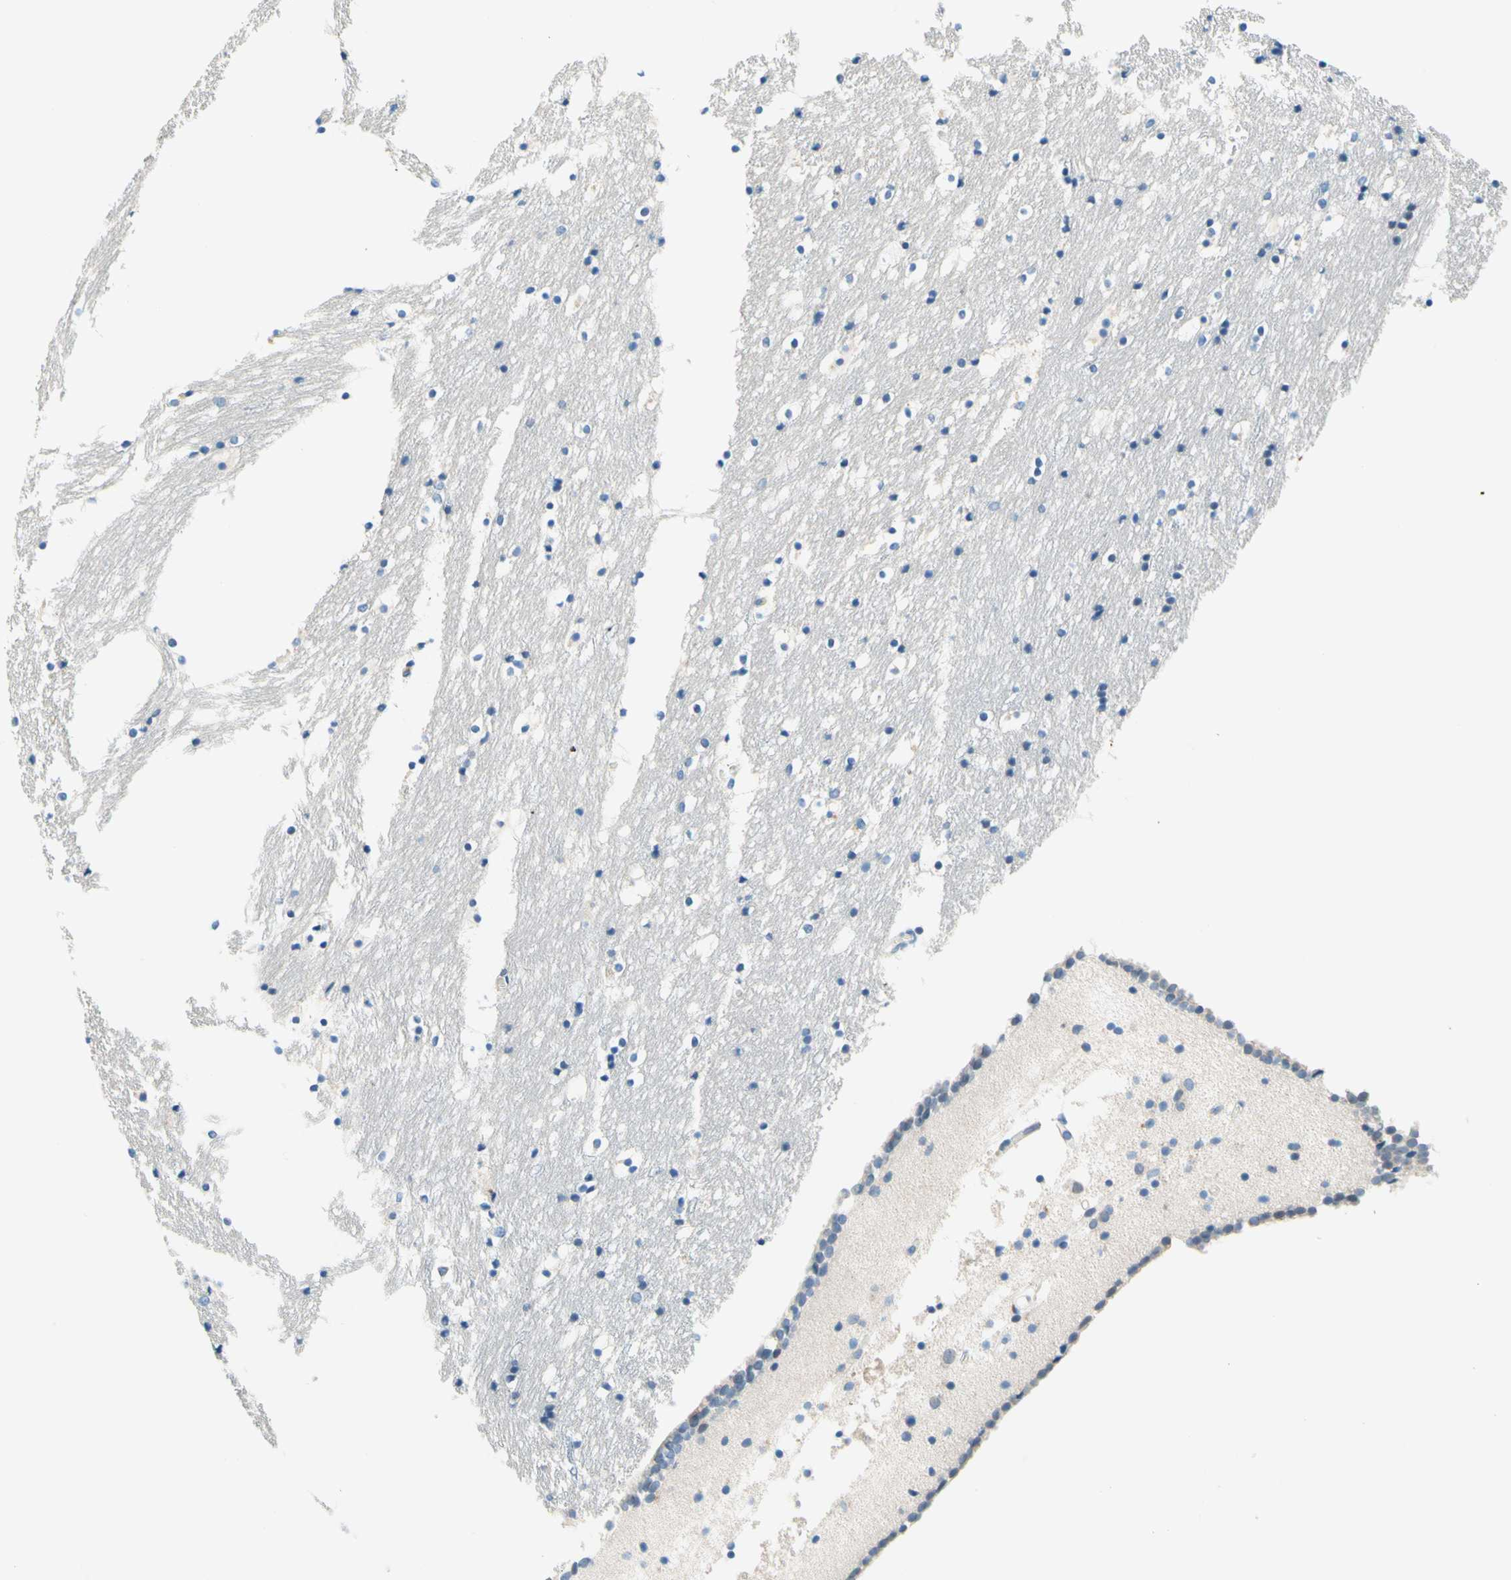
{"staining": {"intensity": "negative", "quantity": "none", "location": "none"}, "tissue": "caudate", "cell_type": "Glial cells", "image_type": "normal", "snomed": [{"axis": "morphology", "description": "Normal tissue, NOS"}, {"axis": "topography", "description": "Lateral ventricle wall"}], "caption": "Protein analysis of benign caudate exhibits no significant staining in glial cells. Nuclei are stained in blue.", "gene": "SIGLEC9", "patient": {"sex": "male", "age": 45}}